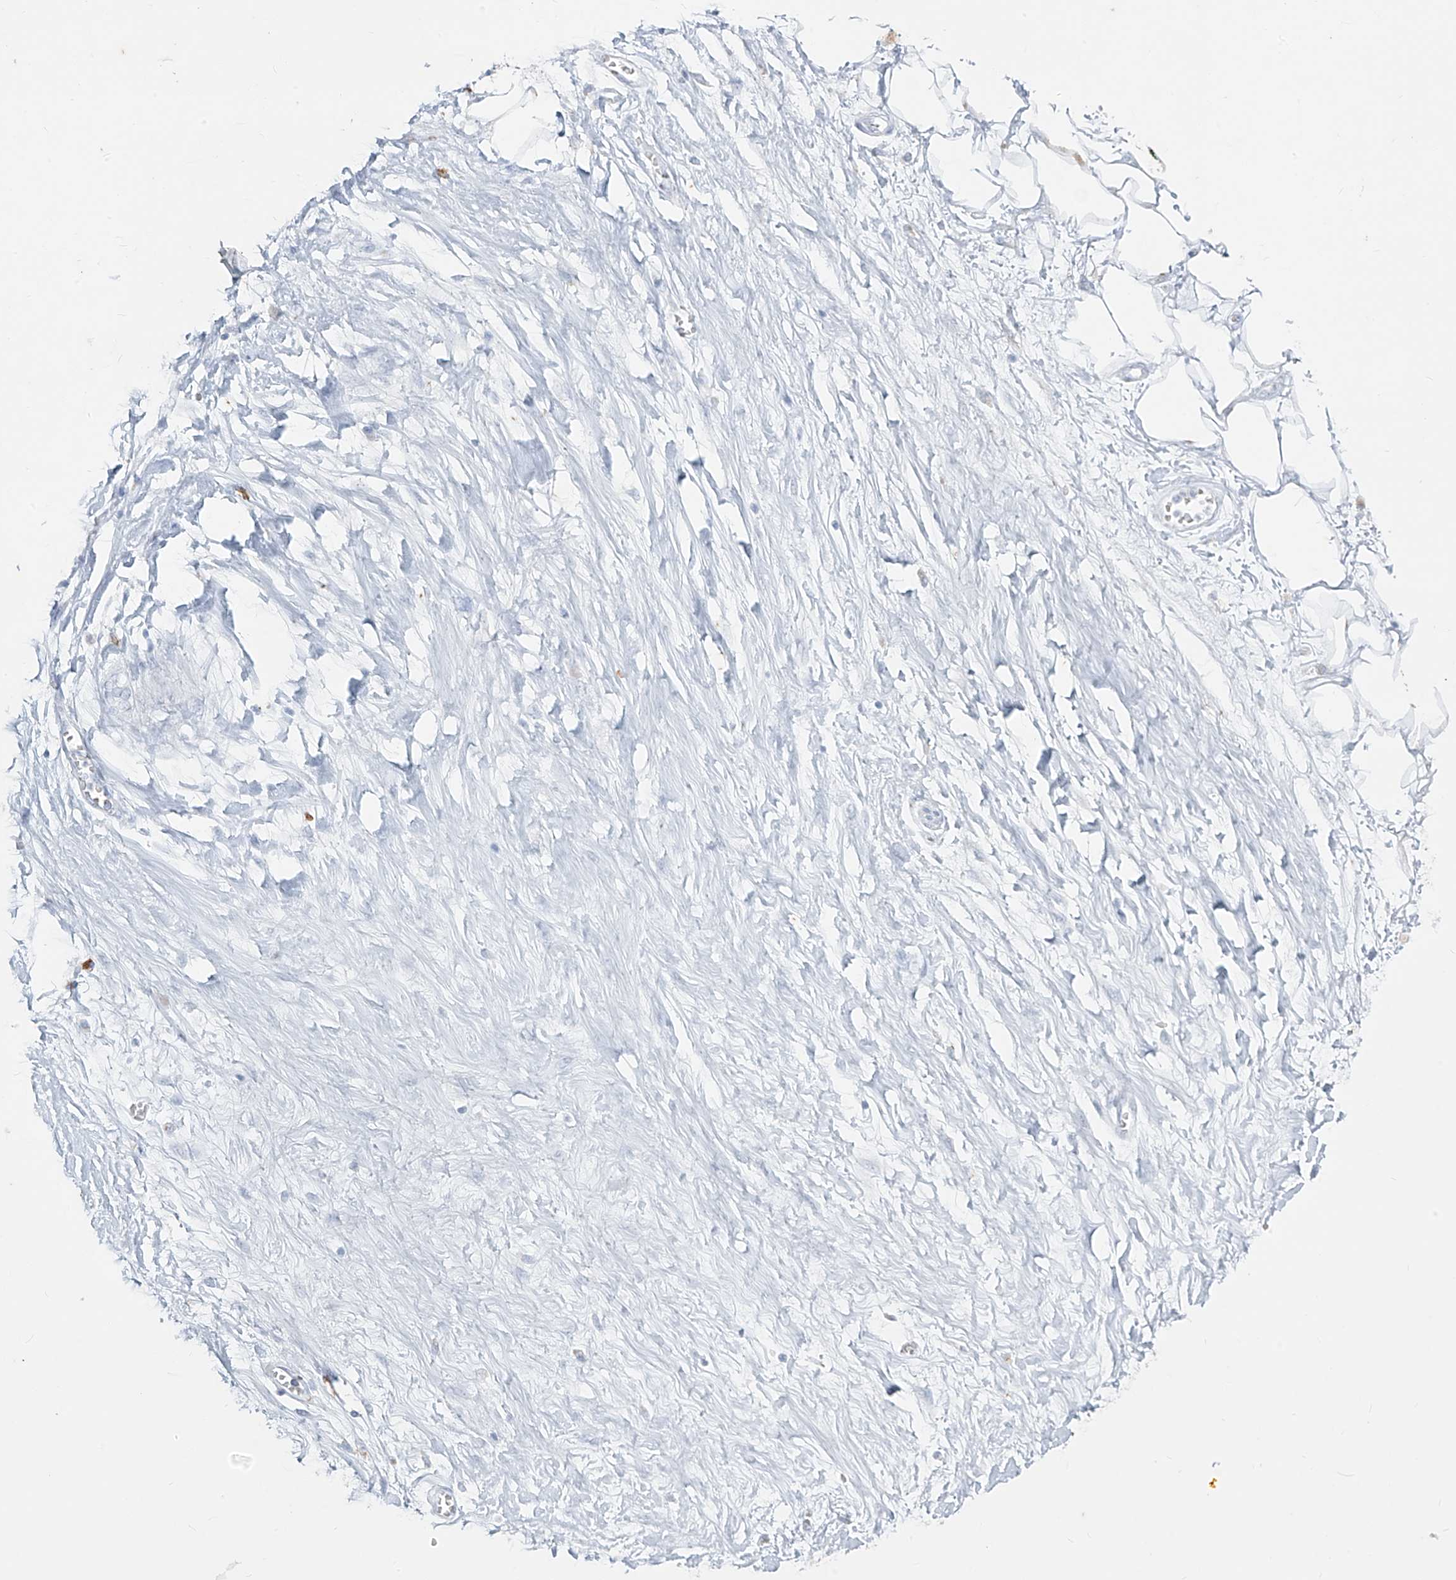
{"staining": {"intensity": "negative", "quantity": "none", "location": "none"}, "tissue": "adipose tissue", "cell_type": "Adipocytes", "image_type": "normal", "snomed": [{"axis": "morphology", "description": "Normal tissue, NOS"}, {"axis": "morphology", "description": "Adenocarcinoma, NOS"}, {"axis": "topography", "description": "Pancreas"}, {"axis": "topography", "description": "Peripheral nerve tissue"}], "caption": "The IHC histopathology image has no significant staining in adipocytes of adipose tissue. (DAB (3,3'-diaminobenzidine) IHC visualized using brightfield microscopy, high magnification).", "gene": "CX3CR1", "patient": {"sex": "male", "age": 59}}